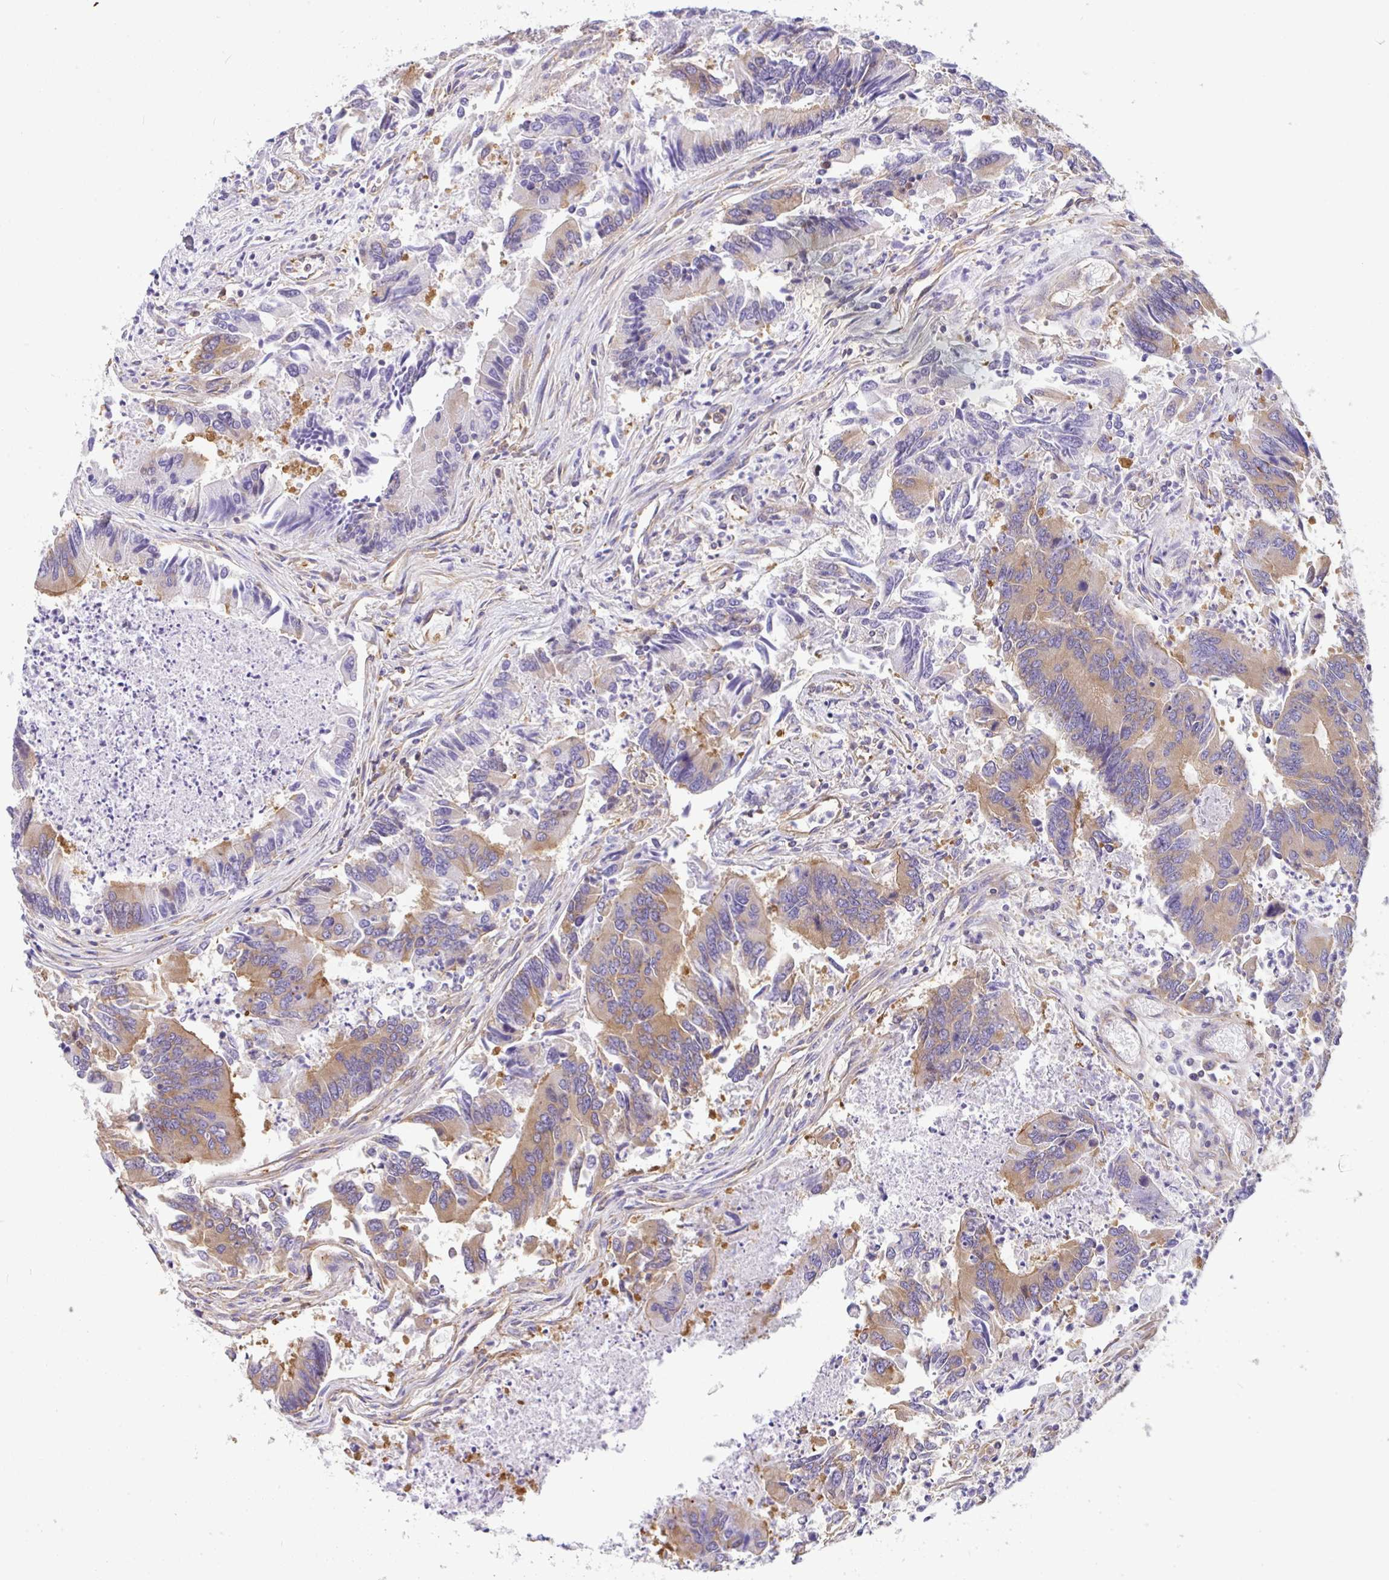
{"staining": {"intensity": "moderate", "quantity": "25%-75%", "location": "cytoplasmic/membranous"}, "tissue": "colorectal cancer", "cell_type": "Tumor cells", "image_type": "cancer", "snomed": [{"axis": "morphology", "description": "Adenocarcinoma, NOS"}, {"axis": "topography", "description": "Colon"}], "caption": "A high-resolution image shows IHC staining of colorectal cancer (adenocarcinoma), which displays moderate cytoplasmic/membranous positivity in about 25%-75% of tumor cells.", "gene": "GFPT2", "patient": {"sex": "female", "age": 67}}